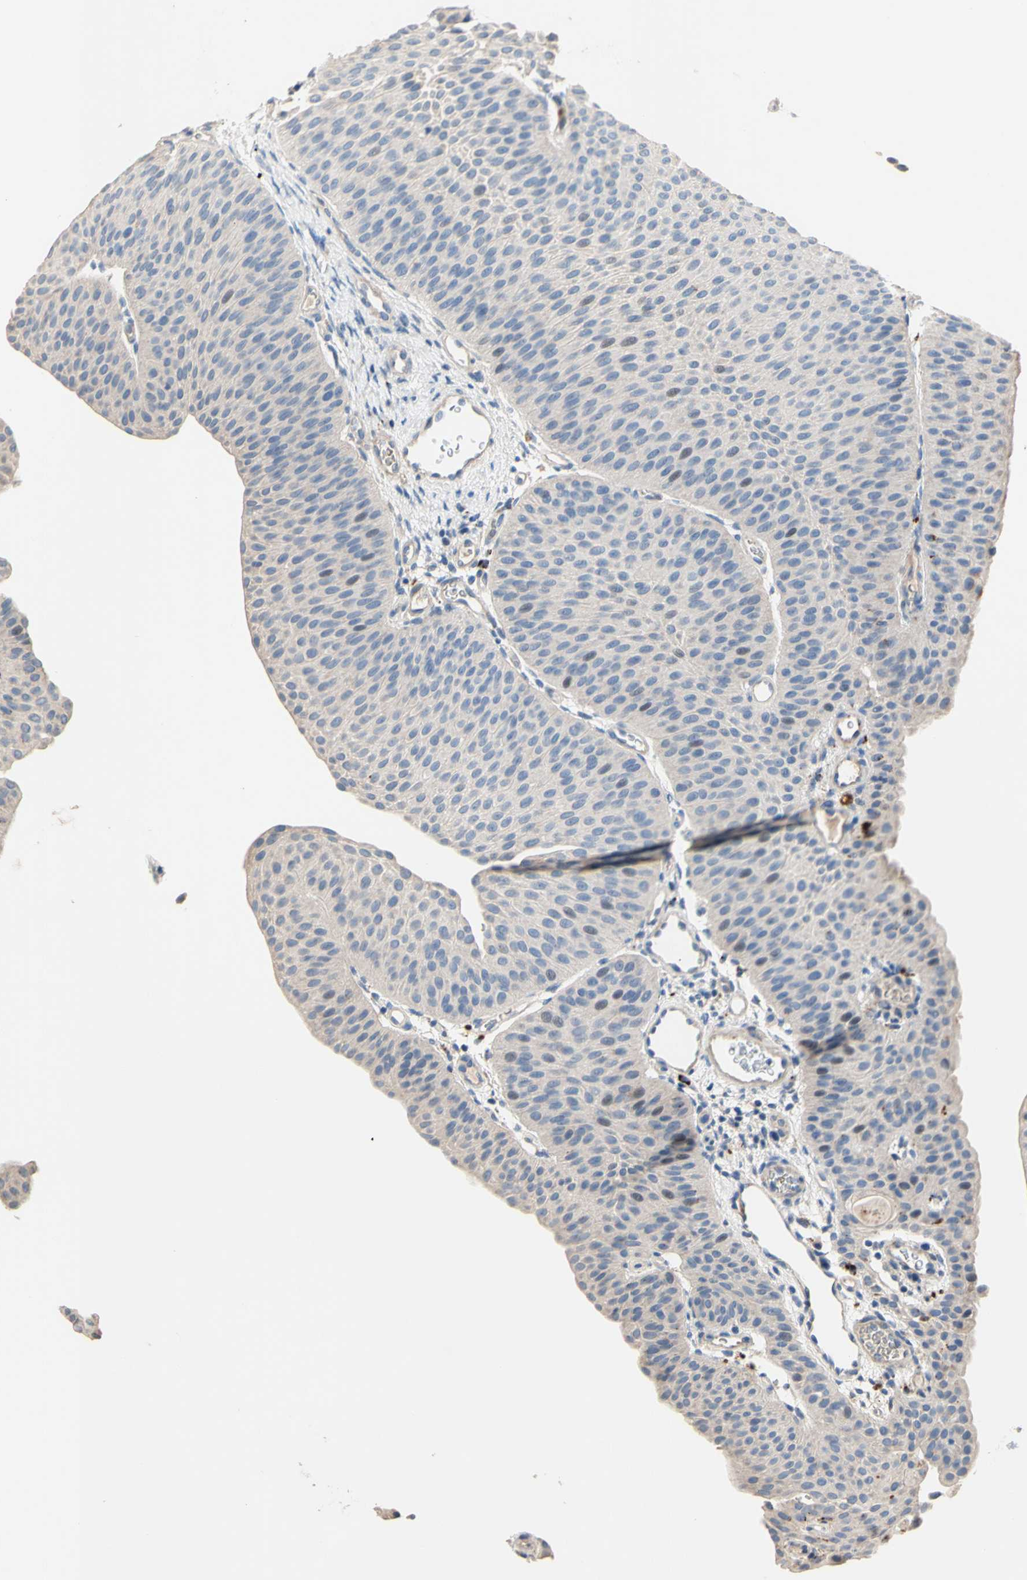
{"staining": {"intensity": "negative", "quantity": "none", "location": "none"}, "tissue": "urothelial cancer", "cell_type": "Tumor cells", "image_type": "cancer", "snomed": [{"axis": "morphology", "description": "Urothelial carcinoma, Low grade"}, {"axis": "topography", "description": "Urinary bladder"}], "caption": "Immunohistochemistry (IHC) histopathology image of urothelial carcinoma (low-grade) stained for a protein (brown), which shows no staining in tumor cells.", "gene": "CDON", "patient": {"sex": "female", "age": 60}}